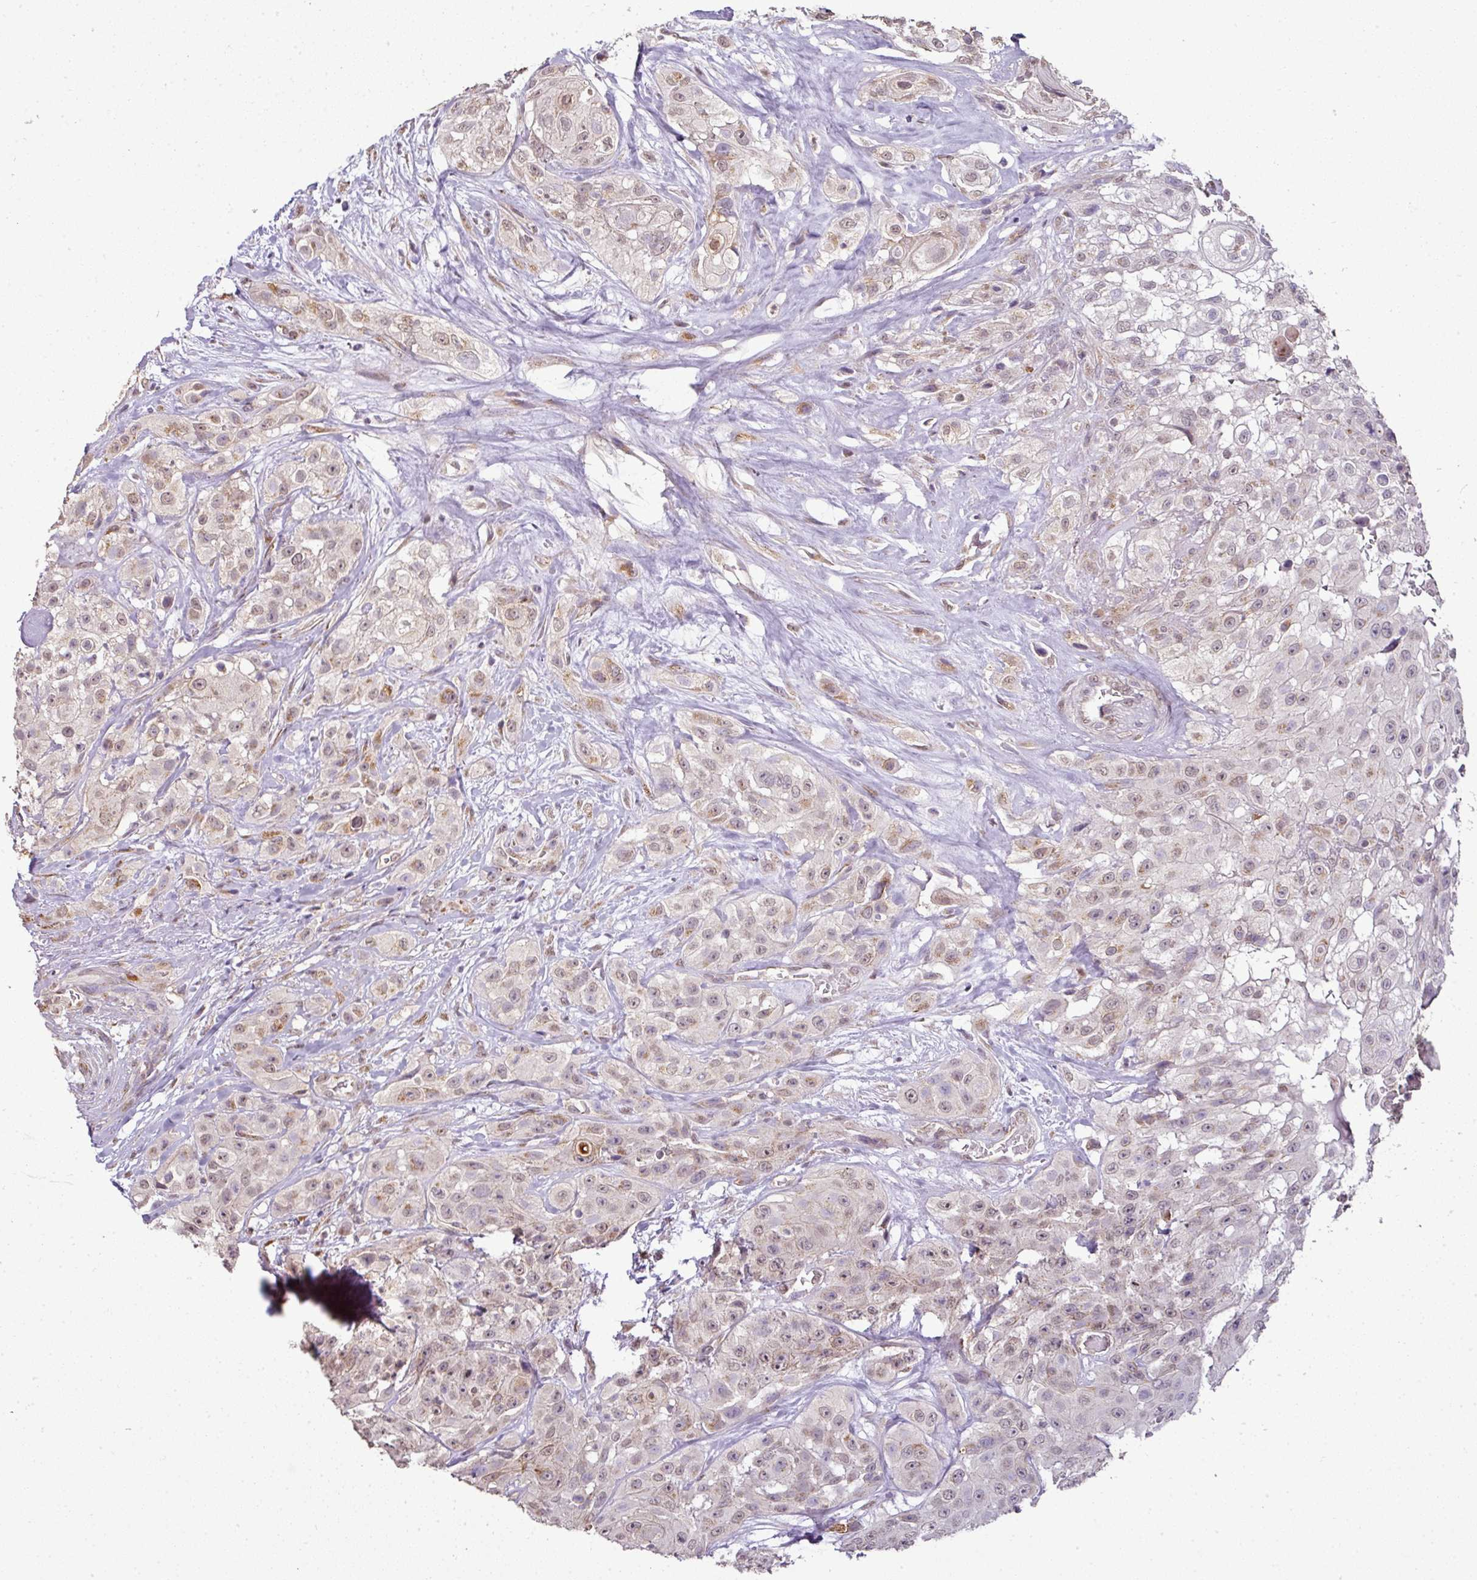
{"staining": {"intensity": "weak", "quantity": "25%-75%", "location": "nuclear"}, "tissue": "head and neck cancer", "cell_type": "Tumor cells", "image_type": "cancer", "snomed": [{"axis": "morphology", "description": "Squamous cell carcinoma, NOS"}, {"axis": "topography", "description": "Head-Neck"}], "caption": "Weak nuclear protein positivity is seen in approximately 25%-75% of tumor cells in squamous cell carcinoma (head and neck). Nuclei are stained in blue.", "gene": "JPH2", "patient": {"sex": "male", "age": 83}}